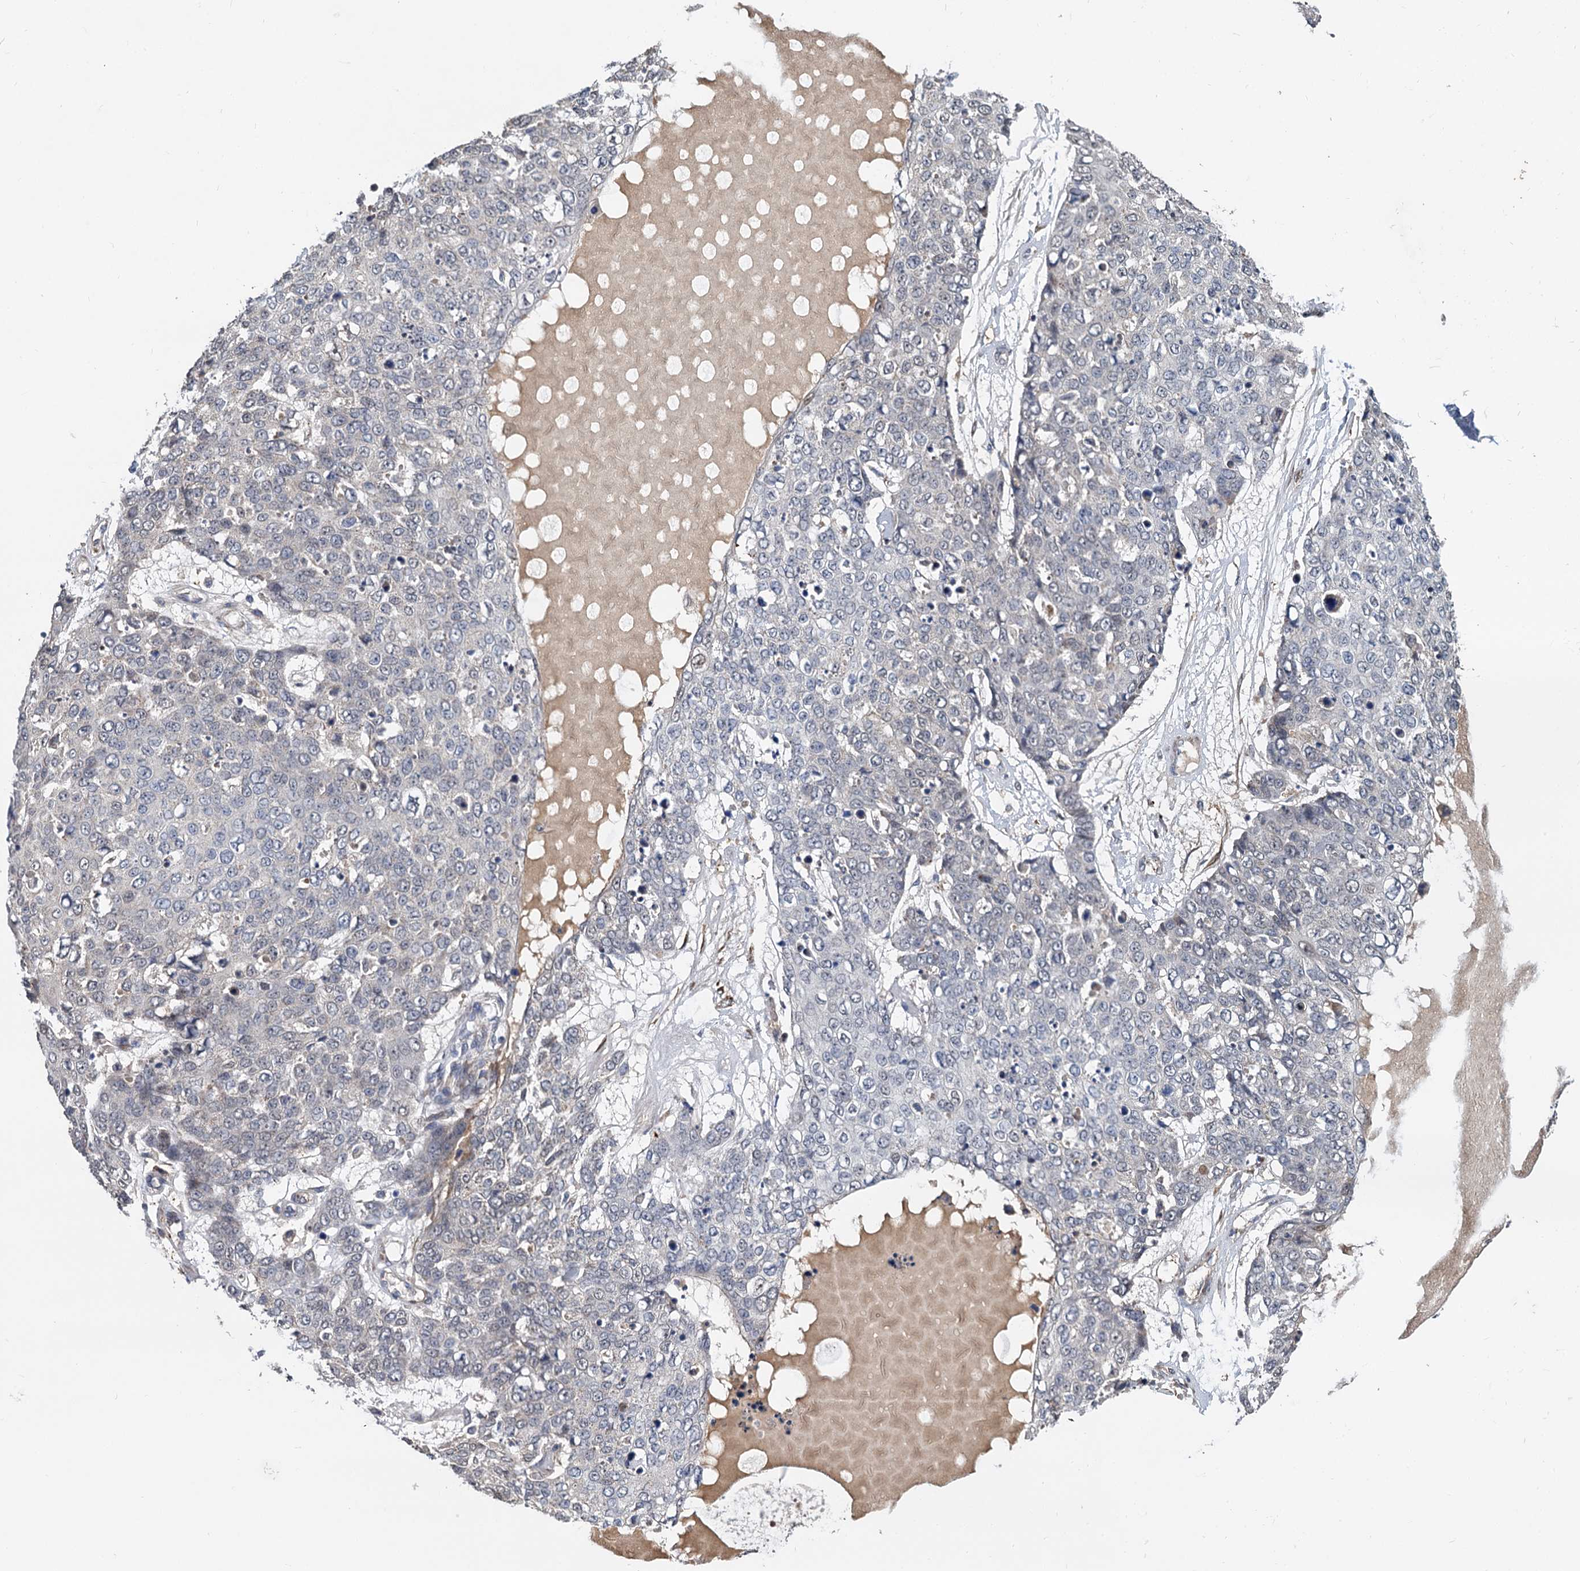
{"staining": {"intensity": "negative", "quantity": "none", "location": "none"}, "tissue": "skin cancer", "cell_type": "Tumor cells", "image_type": "cancer", "snomed": [{"axis": "morphology", "description": "Squamous cell carcinoma, NOS"}, {"axis": "topography", "description": "Skin"}], "caption": "High magnification brightfield microscopy of squamous cell carcinoma (skin) stained with DAB (brown) and counterstained with hematoxylin (blue): tumor cells show no significant expression.", "gene": "ALKBH7", "patient": {"sex": "female", "age": 44}}